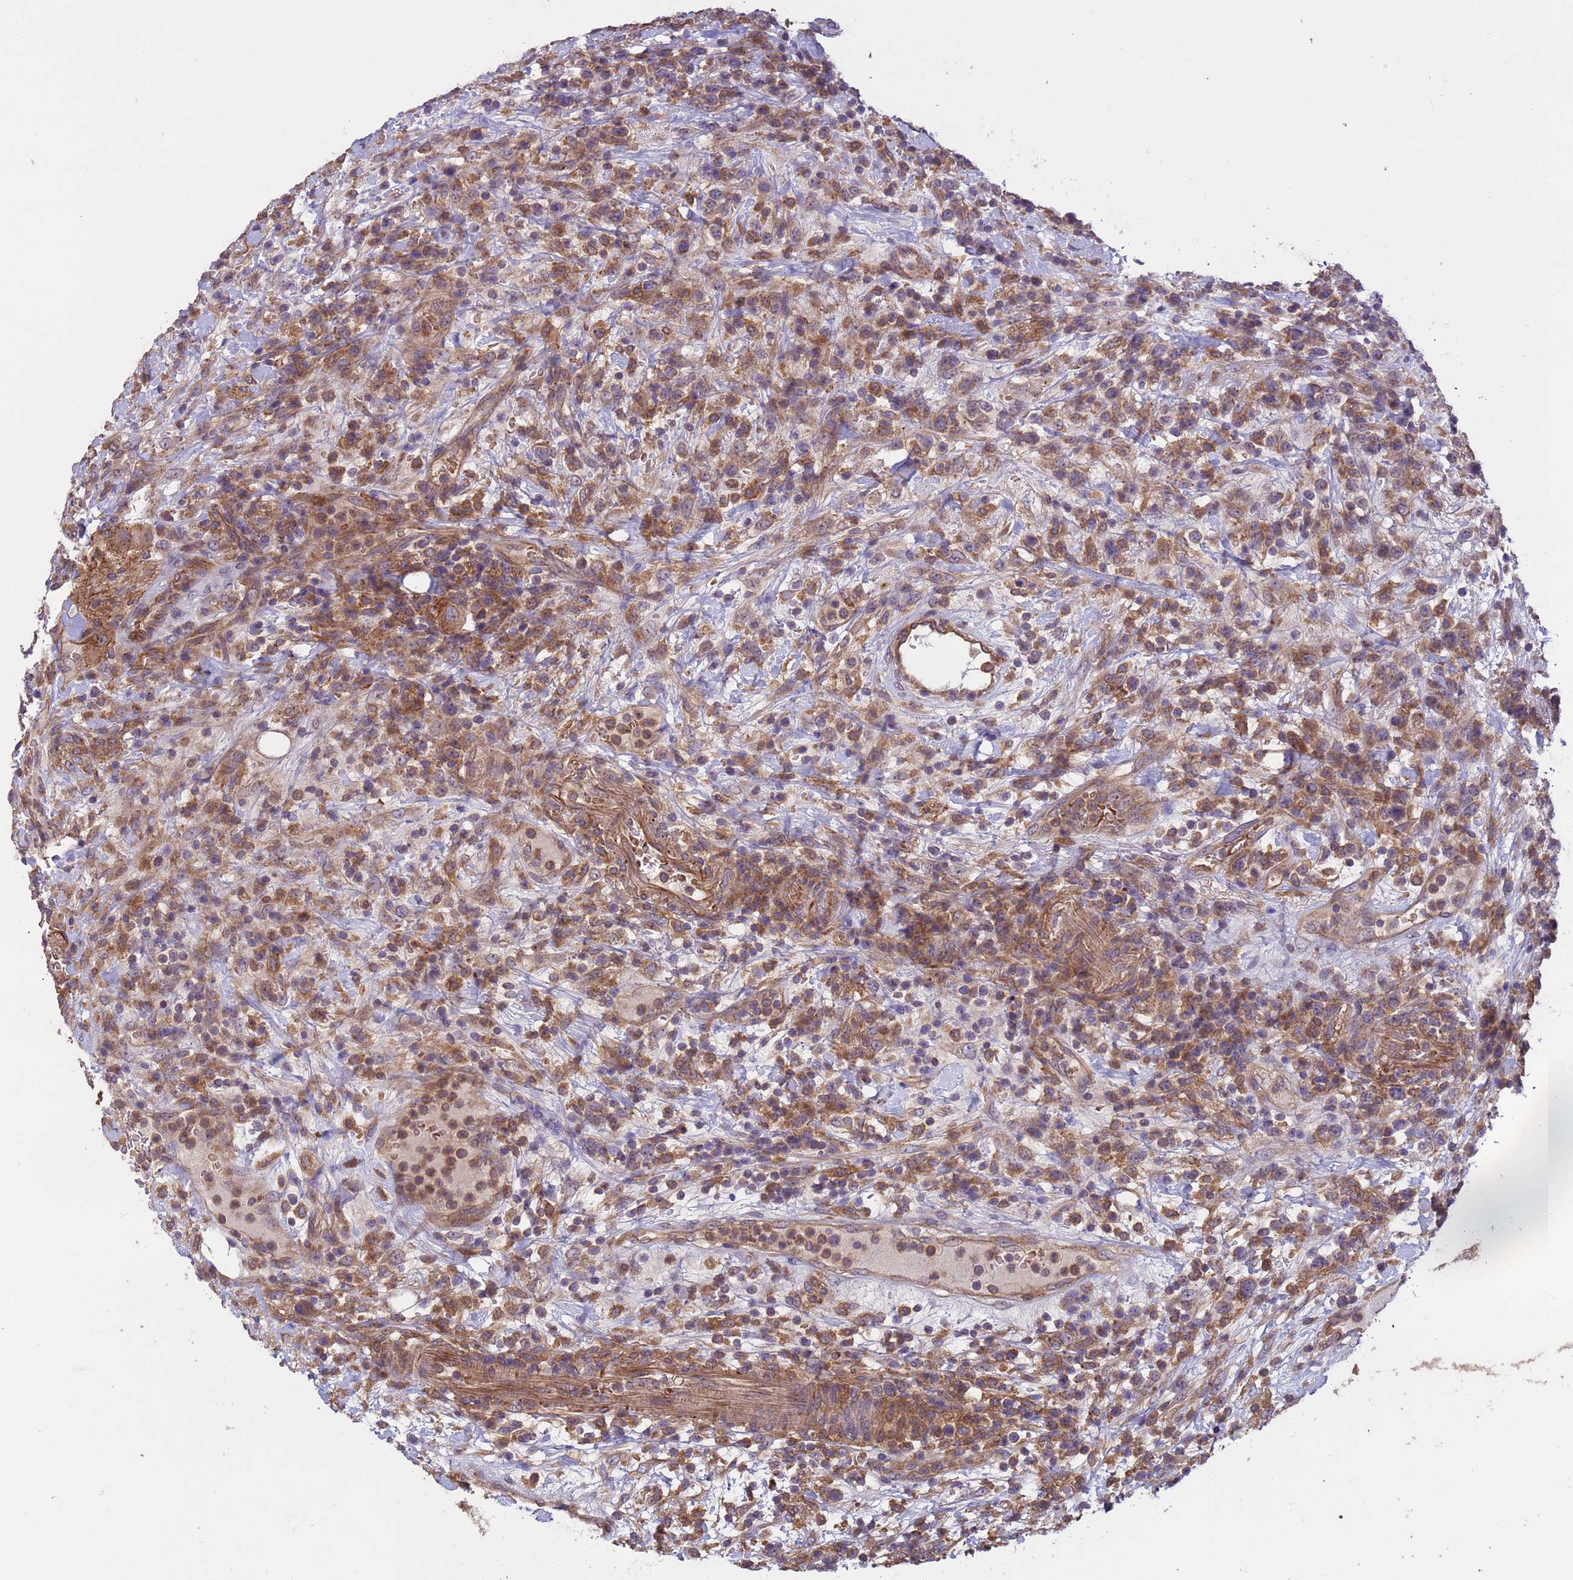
{"staining": {"intensity": "moderate", "quantity": ">75%", "location": "cytoplasmic/membranous"}, "tissue": "lymphoma", "cell_type": "Tumor cells", "image_type": "cancer", "snomed": [{"axis": "morphology", "description": "Malignant lymphoma, non-Hodgkin's type, High grade"}, {"axis": "topography", "description": "Colon"}], "caption": "Tumor cells display medium levels of moderate cytoplasmic/membranous expression in about >75% of cells in human lymphoma.", "gene": "RAB10", "patient": {"sex": "female", "age": 53}}